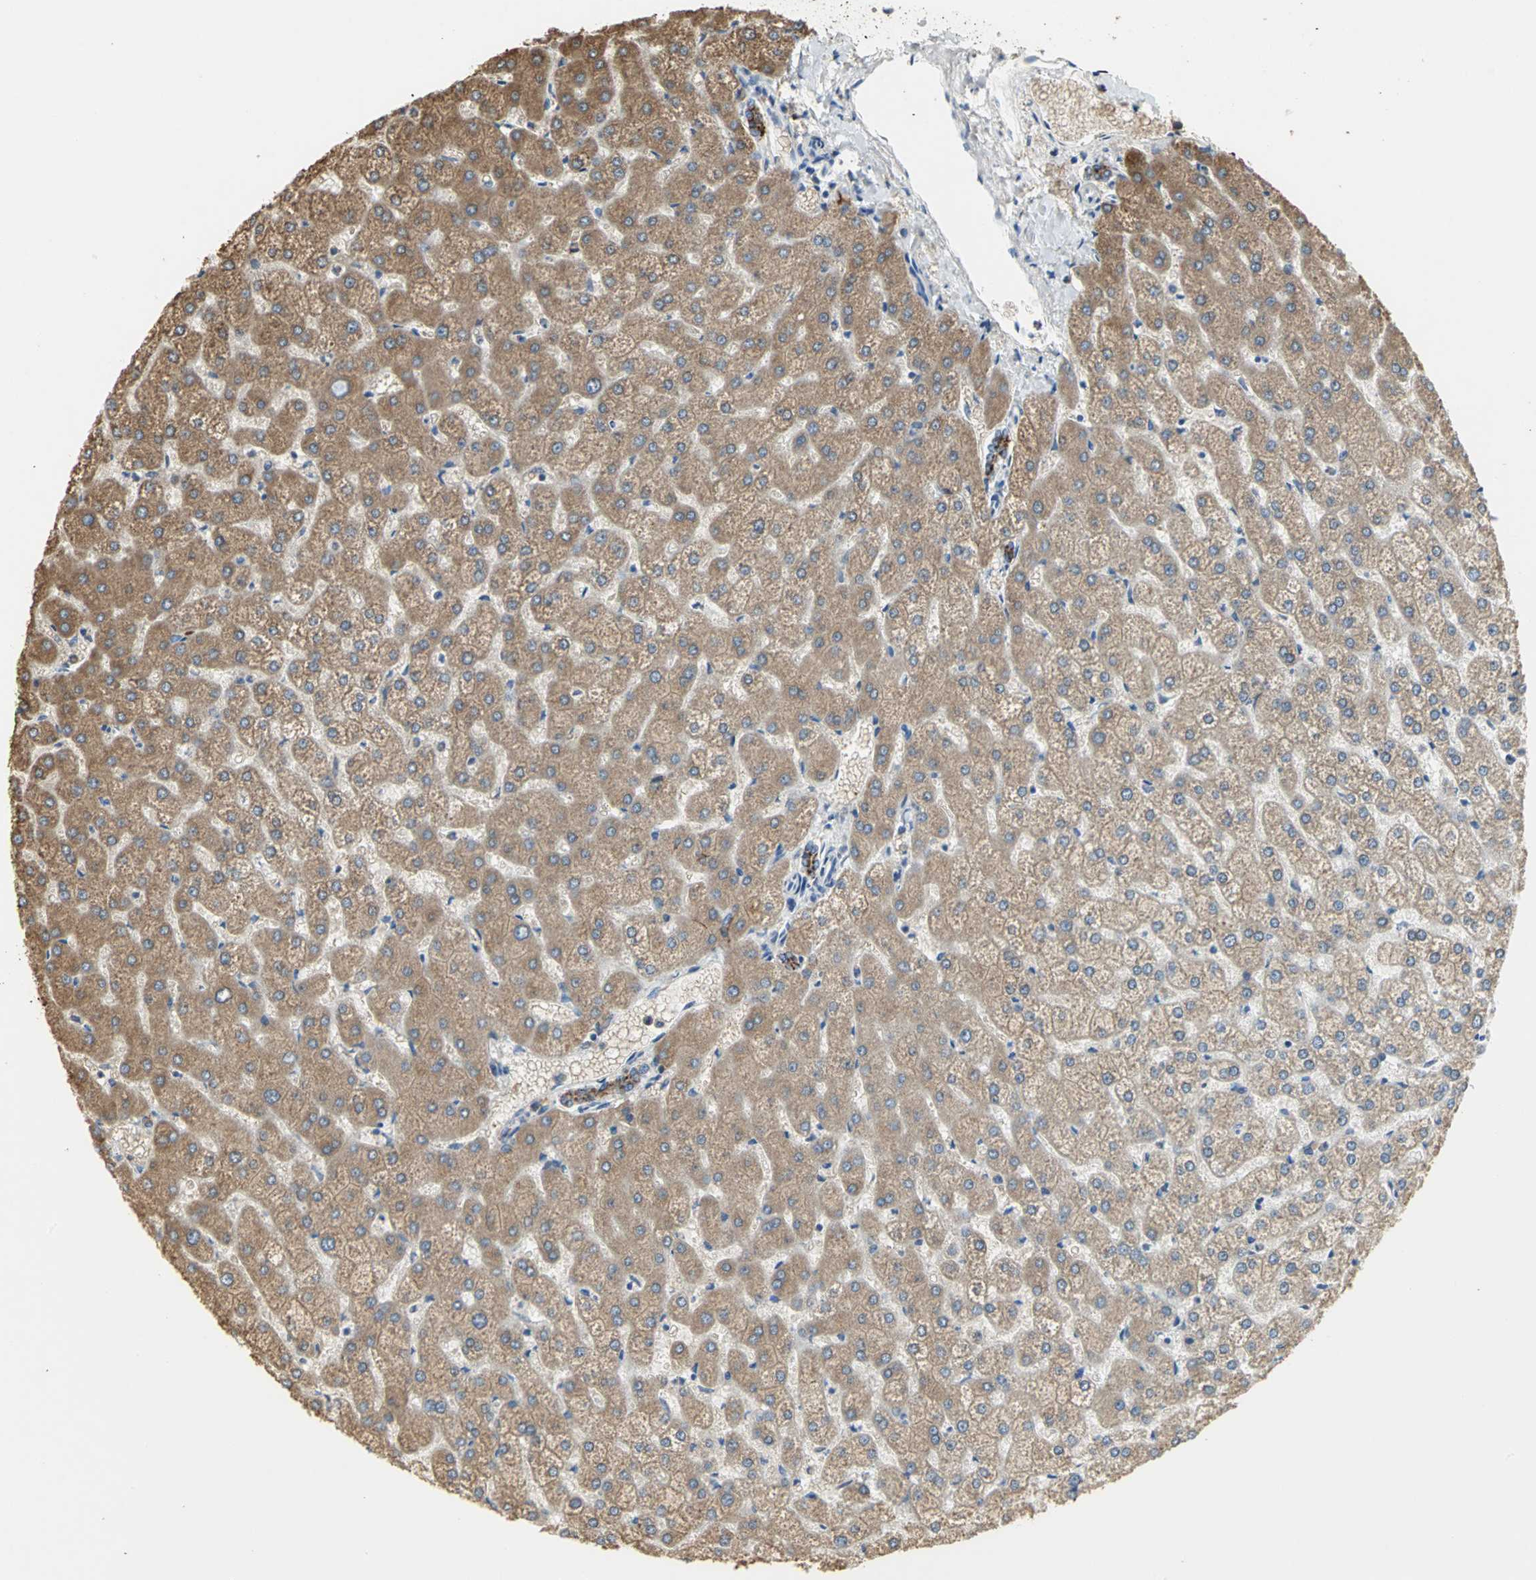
{"staining": {"intensity": "negative", "quantity": "none", "location": "none"}, "tissue": "liver", "cell_type": "Cholangiocytes", "image_type": "normal", "snomed": [{"axis": "morphology", "description": "Normal tissue, NOS"}, {"axis": "topography", "description": "Liver"}], "caption": "Immunohistochemical staining of normal liver shows no significant expression in cholangiocytes.", "gene": "SDF2L1", "patient": {"sex": "female", "age": 32}}